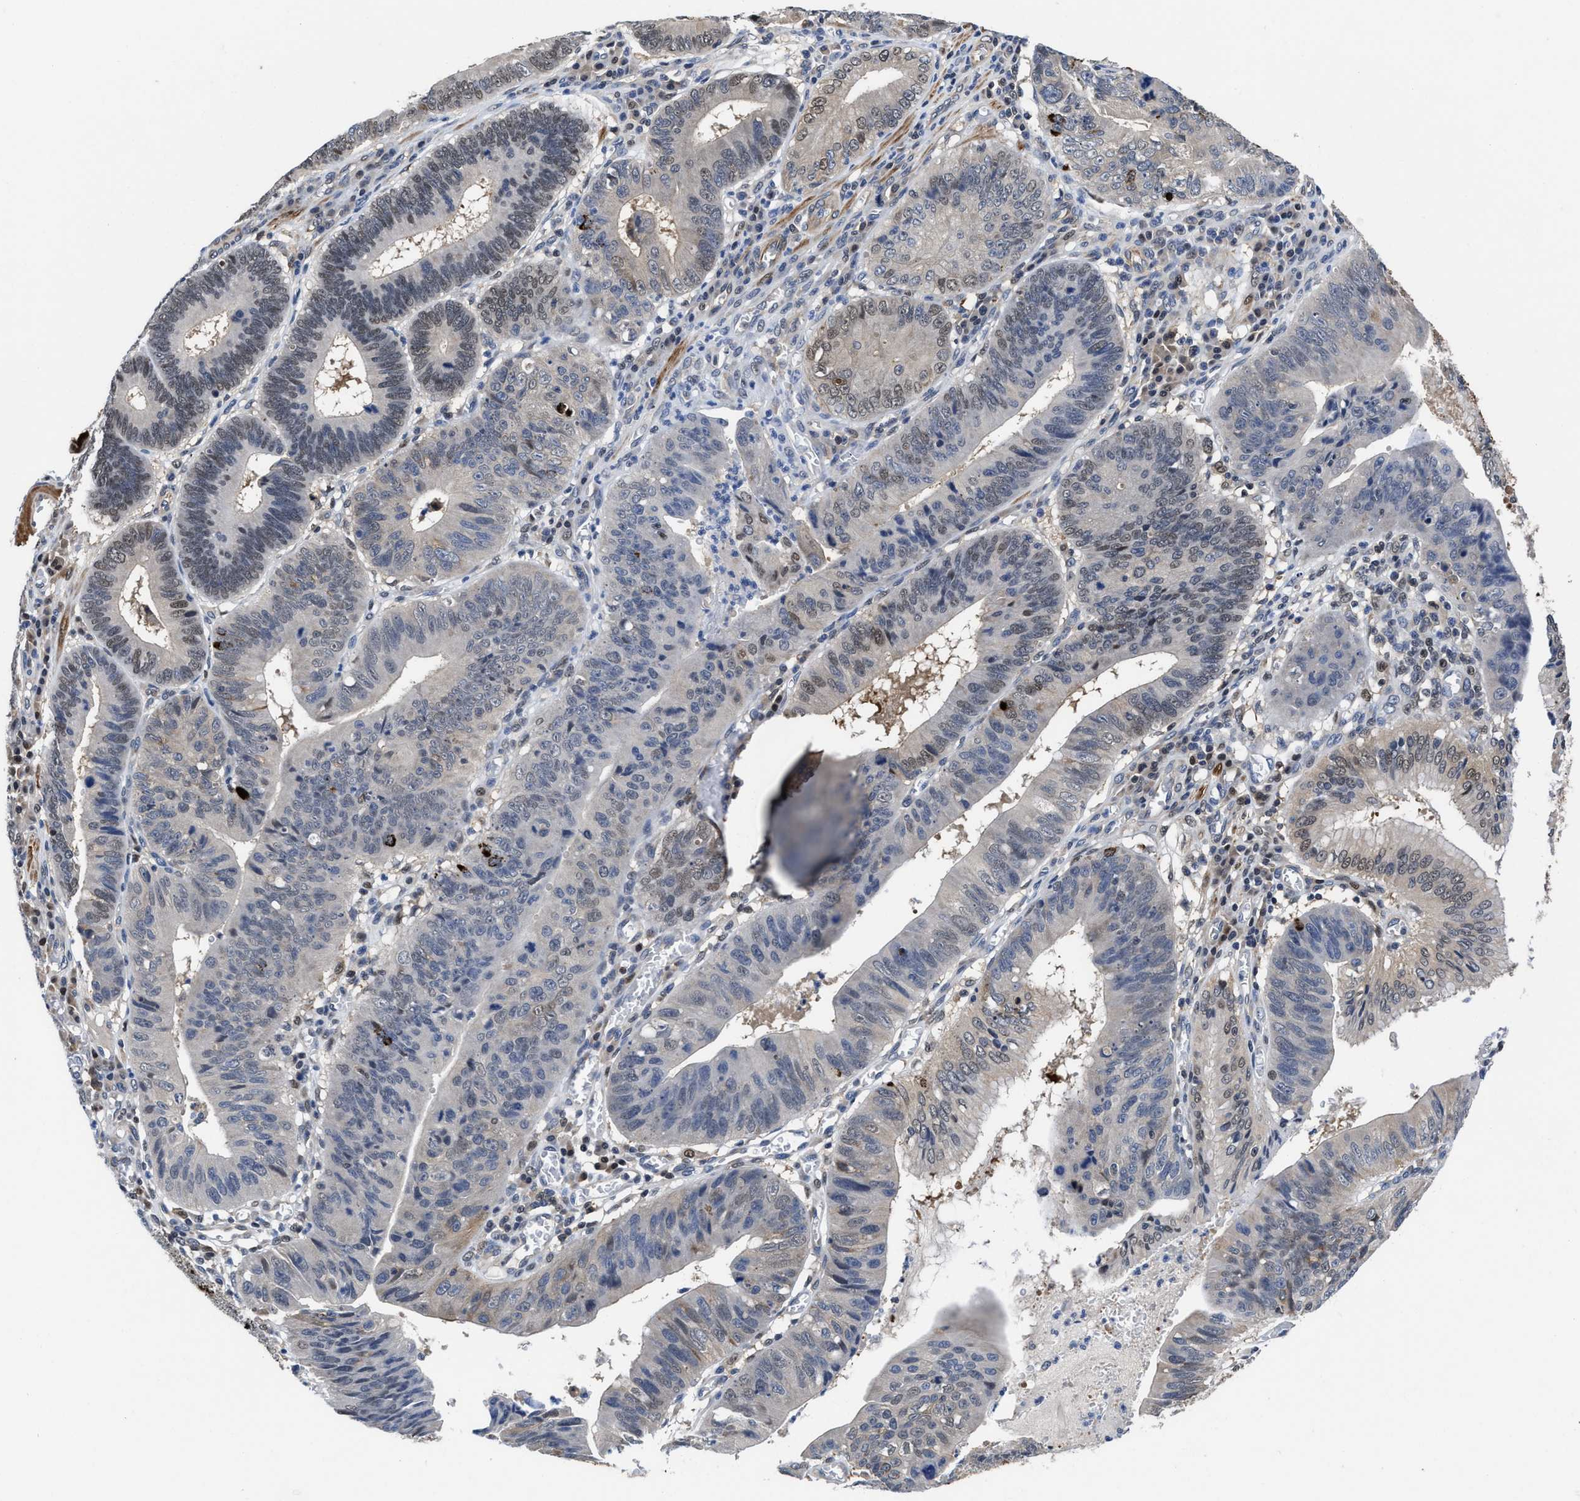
{"staining": {"intensity": "weak", "quantity": "25%-75%", "location": "nuclear"}, "tissue": "stomach cancer", "cell_type": "Tumor cells", "image_type": "cancer", "snomed": [{"axis": "morphology", "description": "Adenocarcinoma, NOS"}, {"axis": "topography", "description": "Stomach"}], "caption": "Human stomach cancer (adenocarcinoma) stained for a protein (brown) exhibits weak nuclear positive expression in approximately 25%-75% of tumor cells.", "gene": "KIF12", "patient": {"sex": "male", "age": 59}}